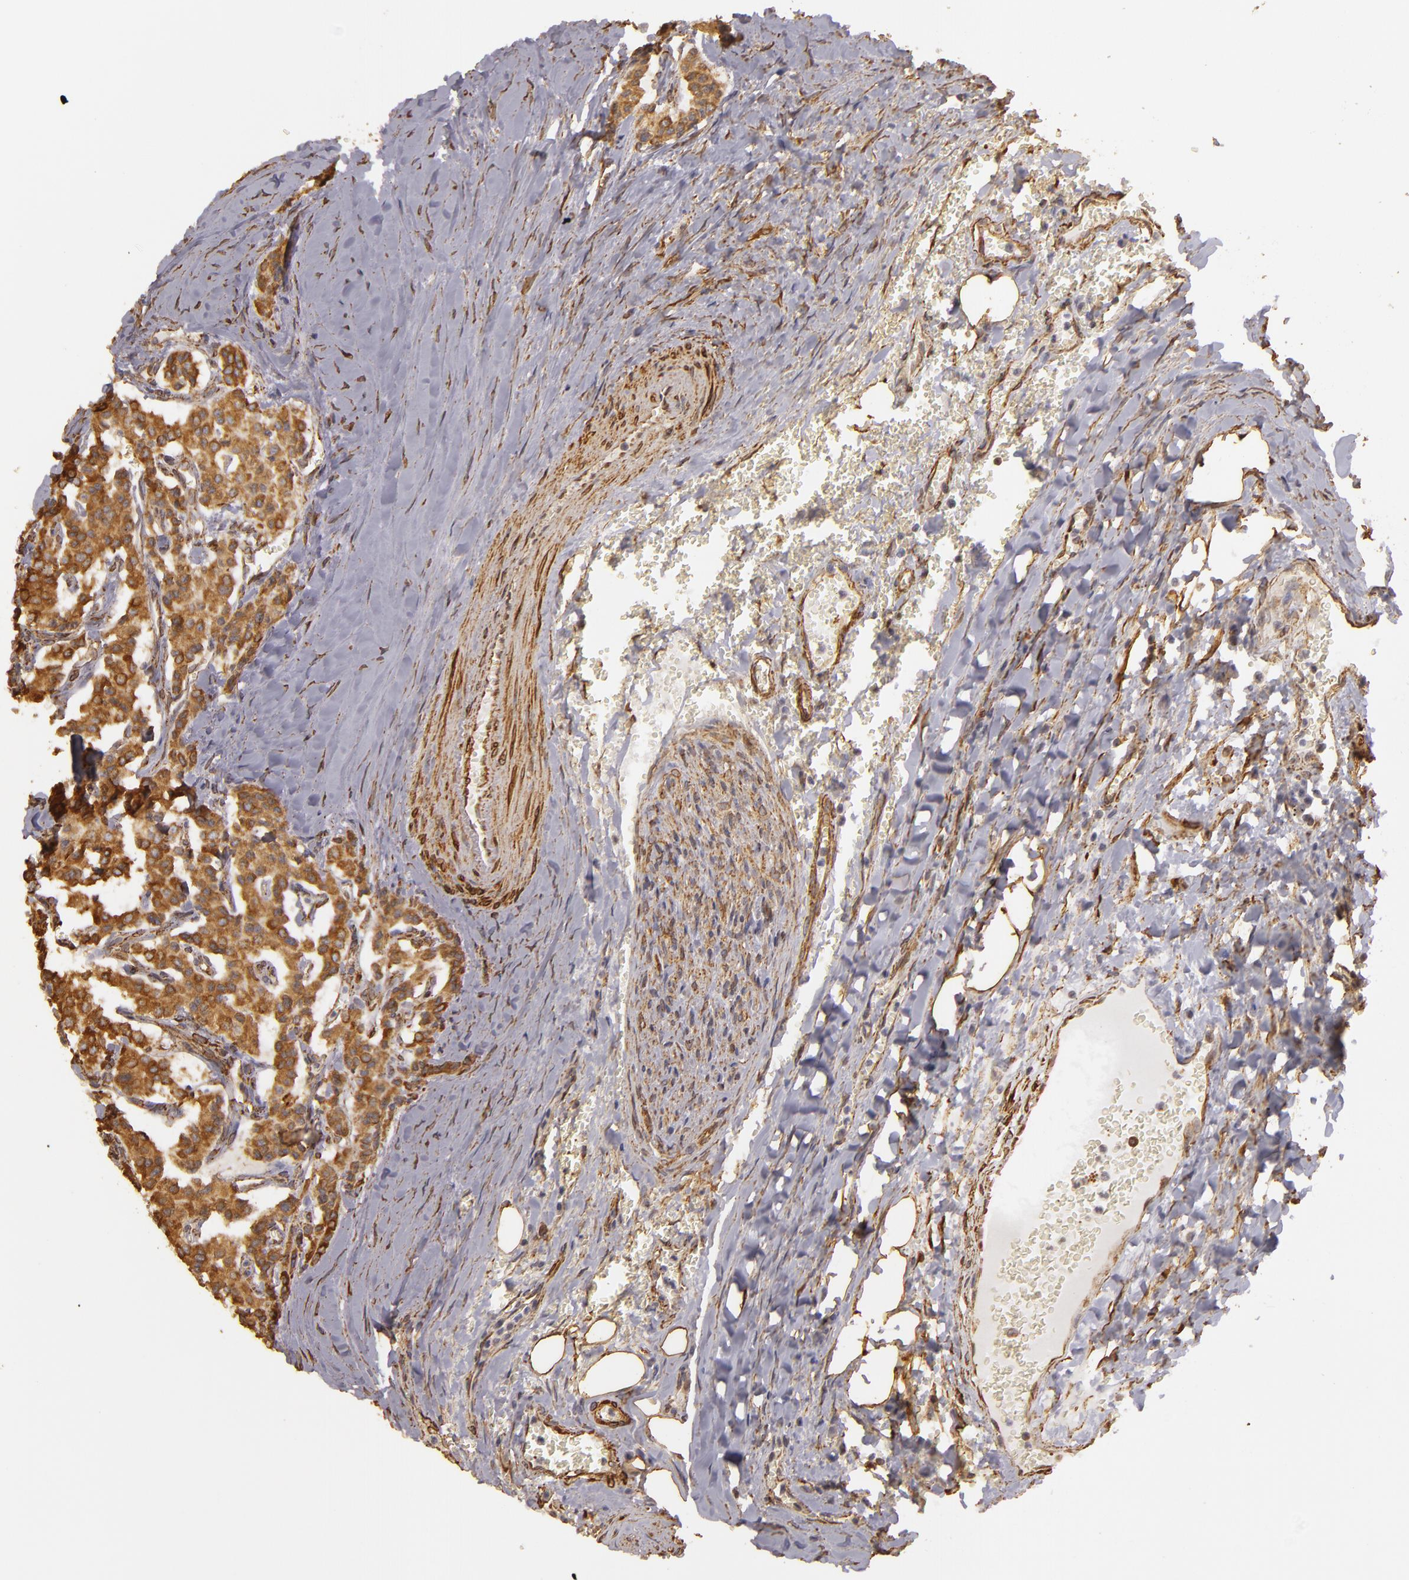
{"staining": {"intensity": "strong", "quantity": ">75%", "location": "cytoplasmic/membranous"}, "tissue": "carcinoid", "cell_type": "Tumor cells", "image_type": "cancer", "snomed": [{"axis": "morphology", "description": "Carcinoid, malignant, NOS"}, {"axis": "topography", "description": "Bronchus"}], "caption": "Strong cytoplasmic/membranous expression for a protein is seen in about >75% of tumor cells of carcinoid using immunohistochemistry.", "gene": "CYB5R3", "patient": {"sex": "male", "age": 55}}